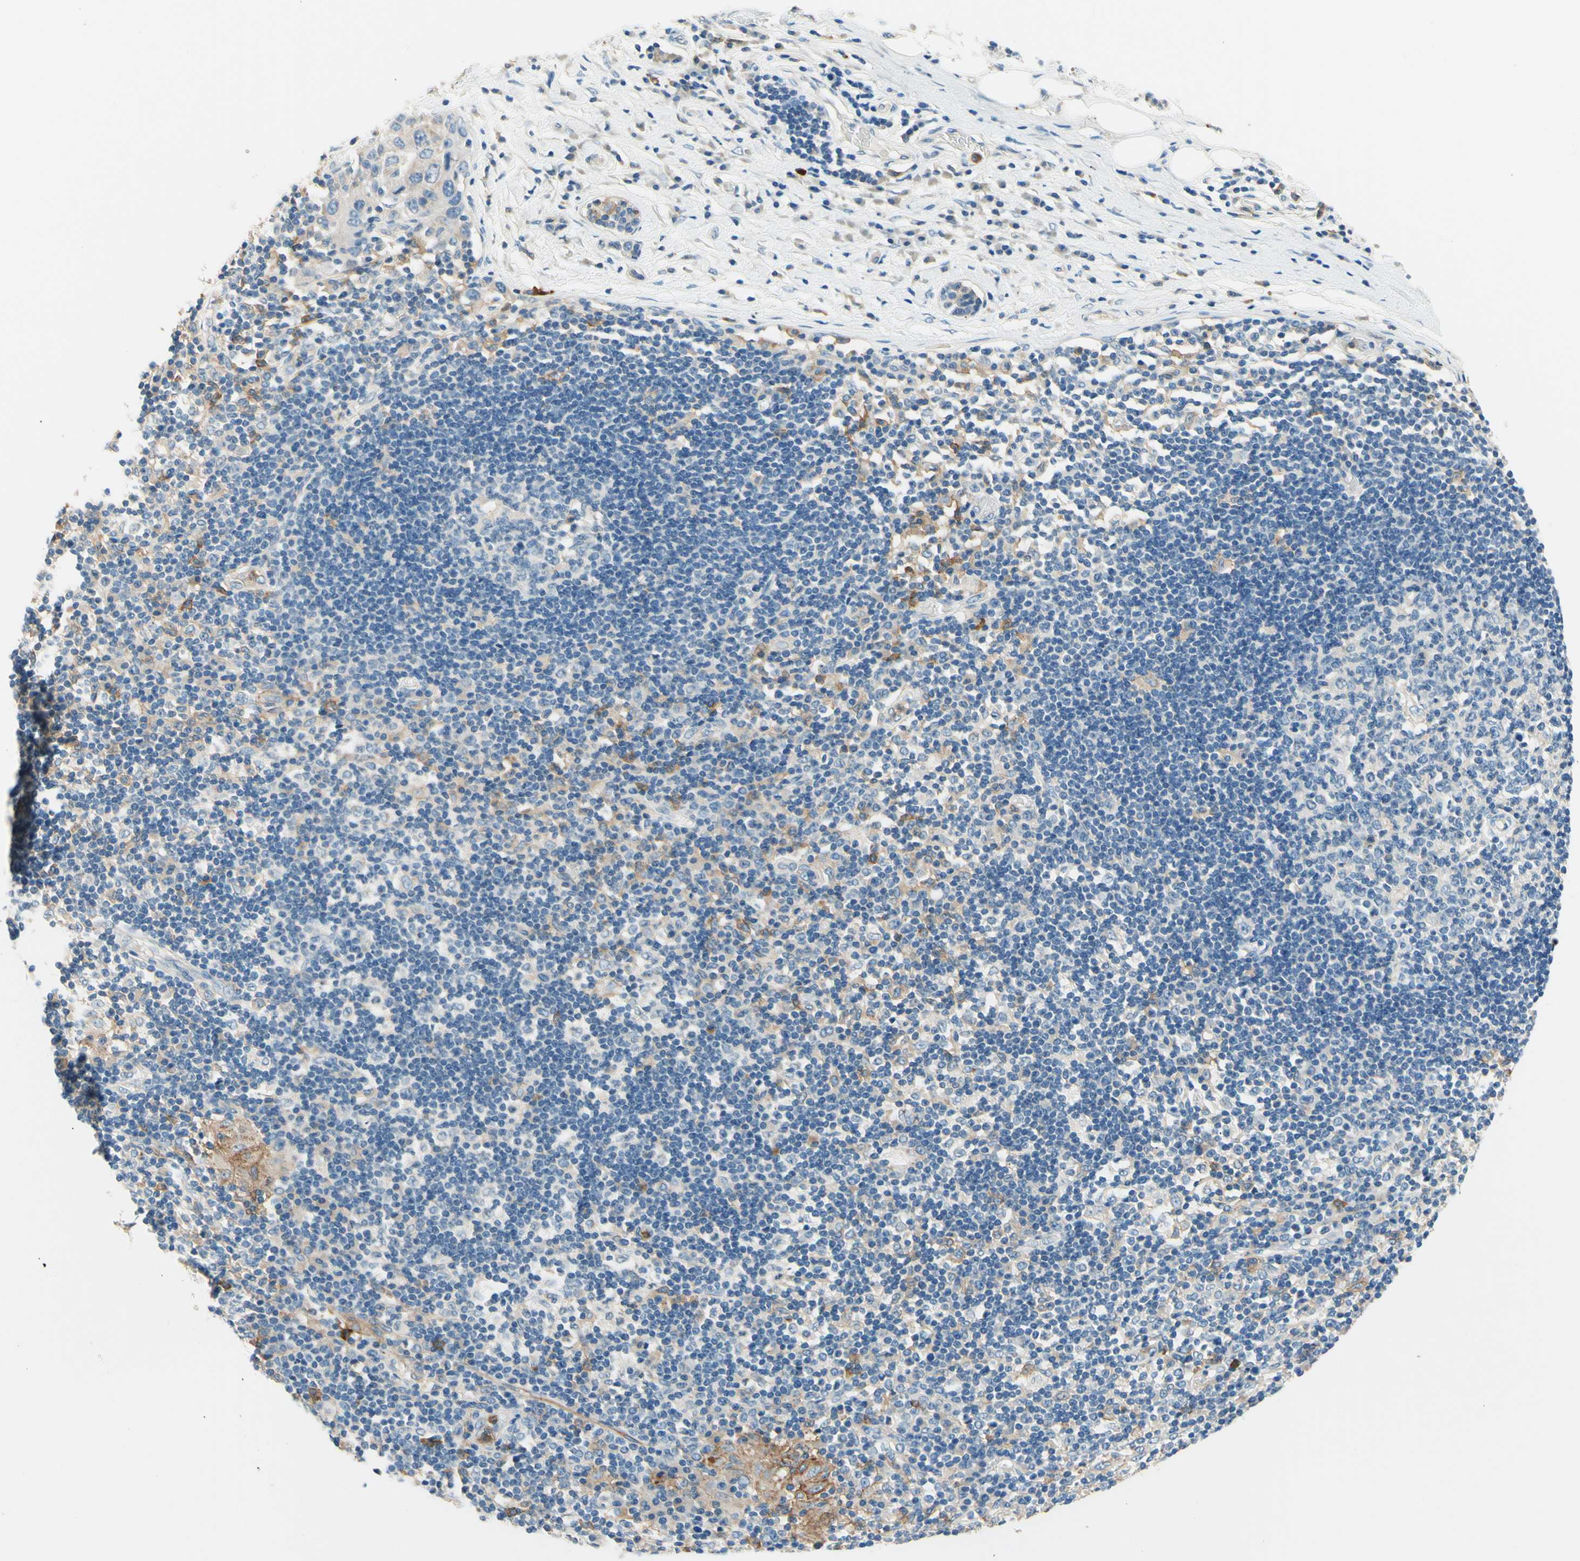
{"staining": {"intensity": "negative", "quantity": "none", "location": "none"}, "tissue": "adipose tissue", "cell_type": "Adipocytes", "image_type": "normal", "snomed": [{"axis": "morphology", "description": "Normal tissue, NOS"}, {"axis": "morphology", "description": "Adenocarcinoma, NOS"}, {"axis": "topography", "description": "Esophagus"}], "caption": "The immunohistochemistry histopathology image has no significant positivity in adipocytes of adipose tissue. Nuclei are stained in blue.", "gene": "SIGLEC9", "patient": {"sex": "male", "age": 62}}